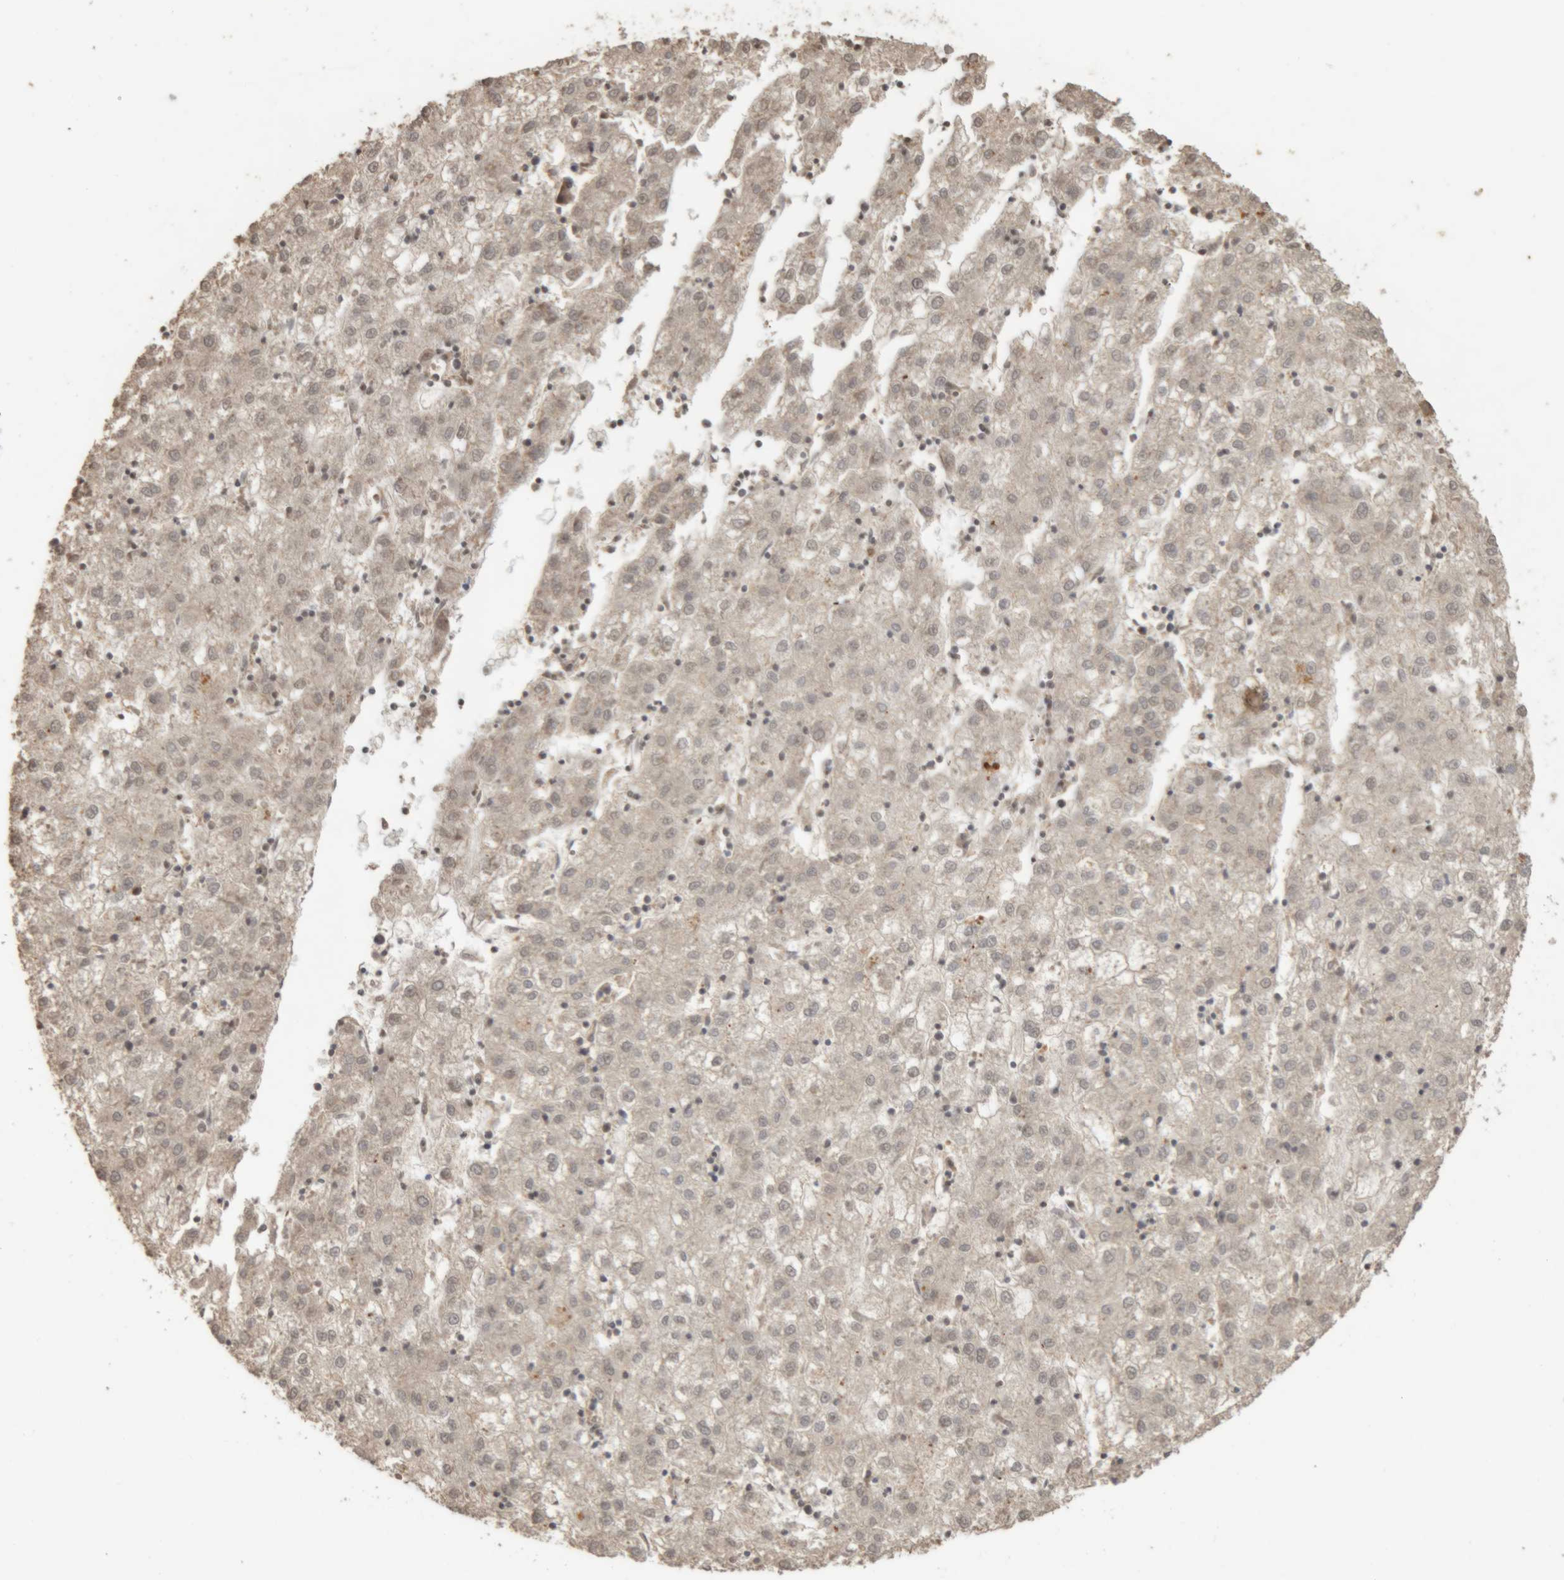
{"staining": {"intensity": "weak", "quantity": "25%-75%", "location": "cytoplasmic/membranous"}, "tissue": "liver cancer", "cell_type": "Tumor cells", "image_type": "cancer", "snomed": [{"axis": "morphology", "description": "Carcinoma, Hepatocellular, NOS"}, {"axis": "topography", "description": "Liver"}], "caption": "IHC of liver hepatocellular carcinoma reveals low levels of weak cytoplasmic/membranous positivity in about 25%-75% of tumor cells.", "gene": "KEAP1", "patient": {"sex": "male", "age": 72}}